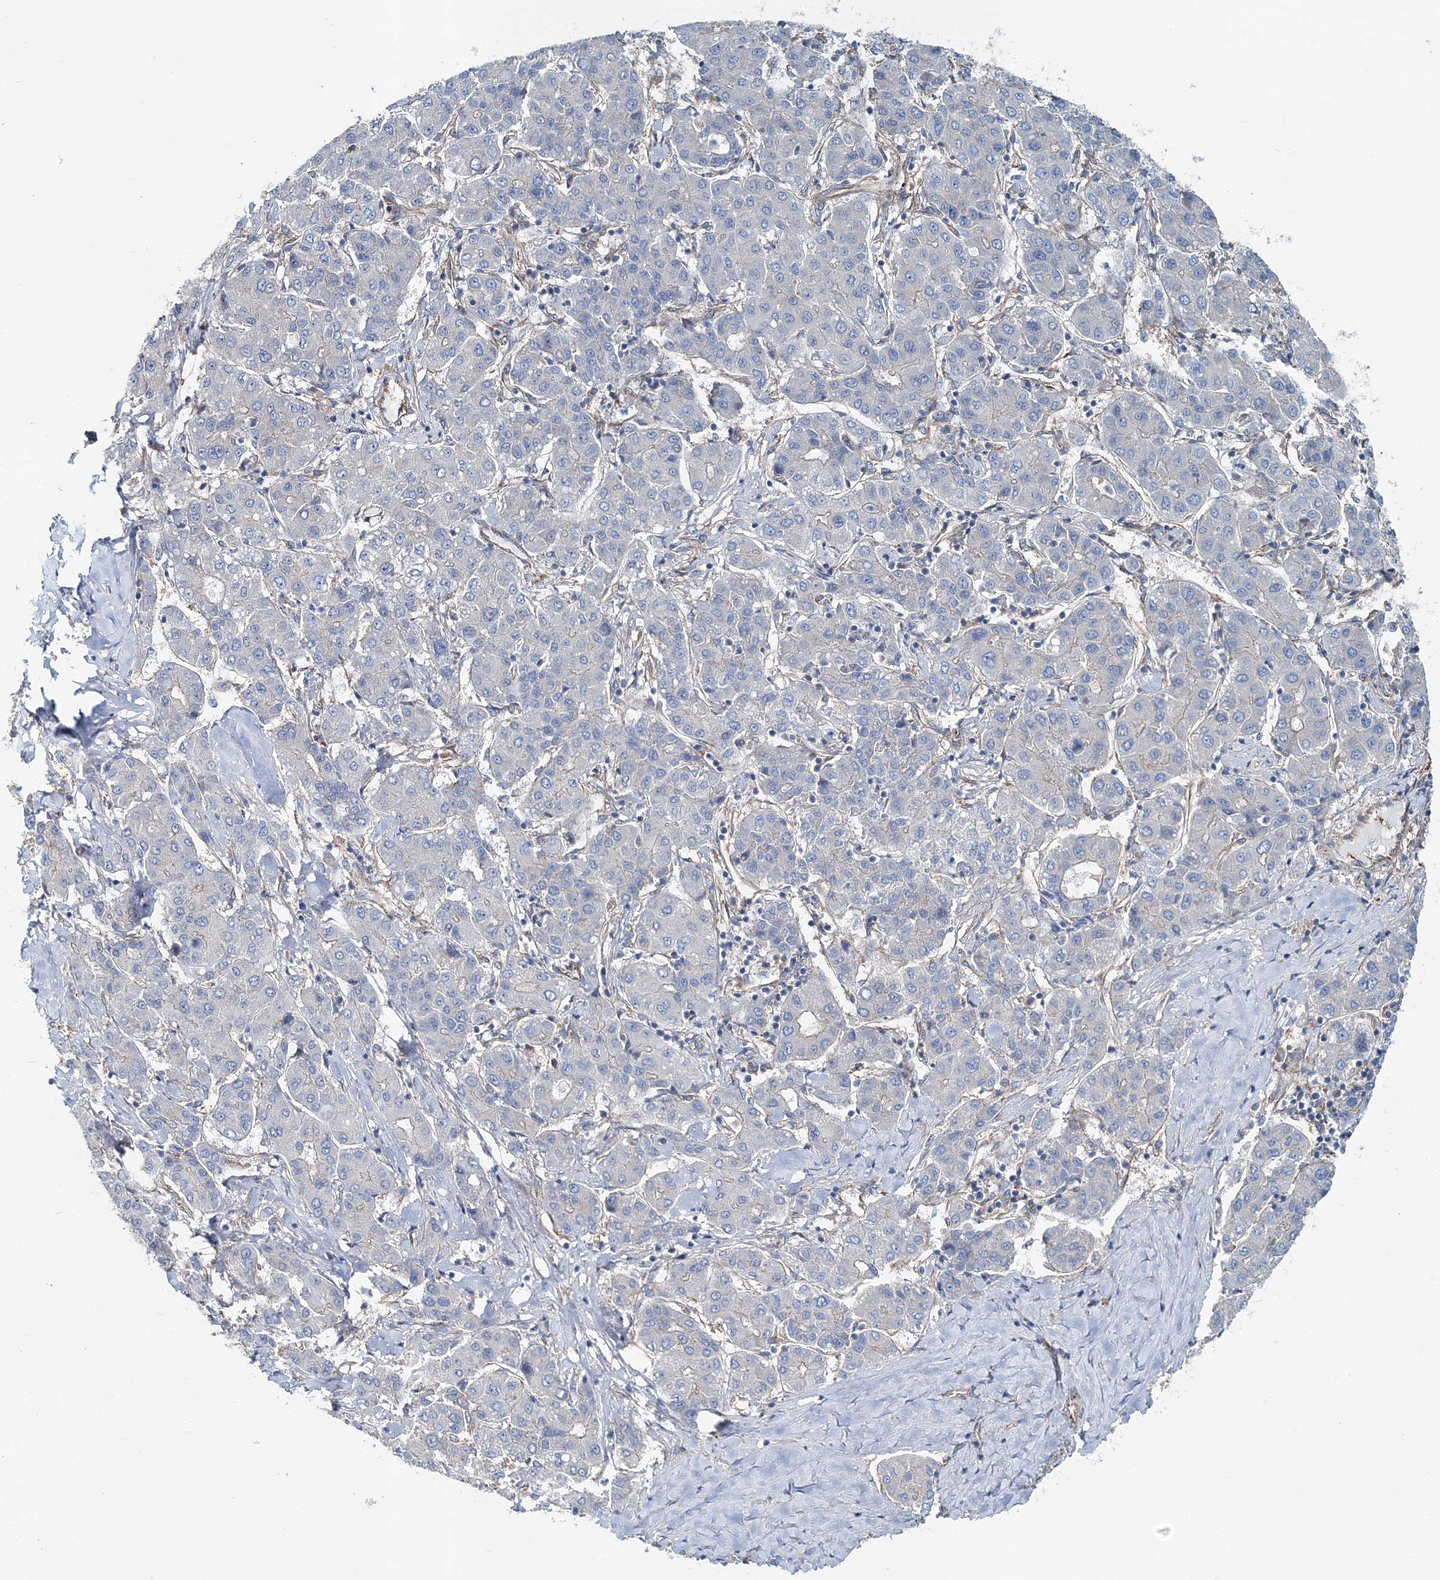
{"staining": {"intensity": "negative", "quantity": "none", "location": "none"}, "tissue": "liver cancer", "cell_type": "Tumor cells", "image_type": "cancer", "snomed": [{"axis": "morphology", "description": "Carcinoma, Hepatocellular, NOS"}, {"axis": "topography", "description": "Liver"}], "caption": "The histopathology image demonstrates no staining of tumor cells in liver cancer (hepatocellular carcinoma). (DAB IHC with hematoxylin counter stain).", "gene": "MPHOSPH9", "patient": {"sex": "male", "age": 65}}